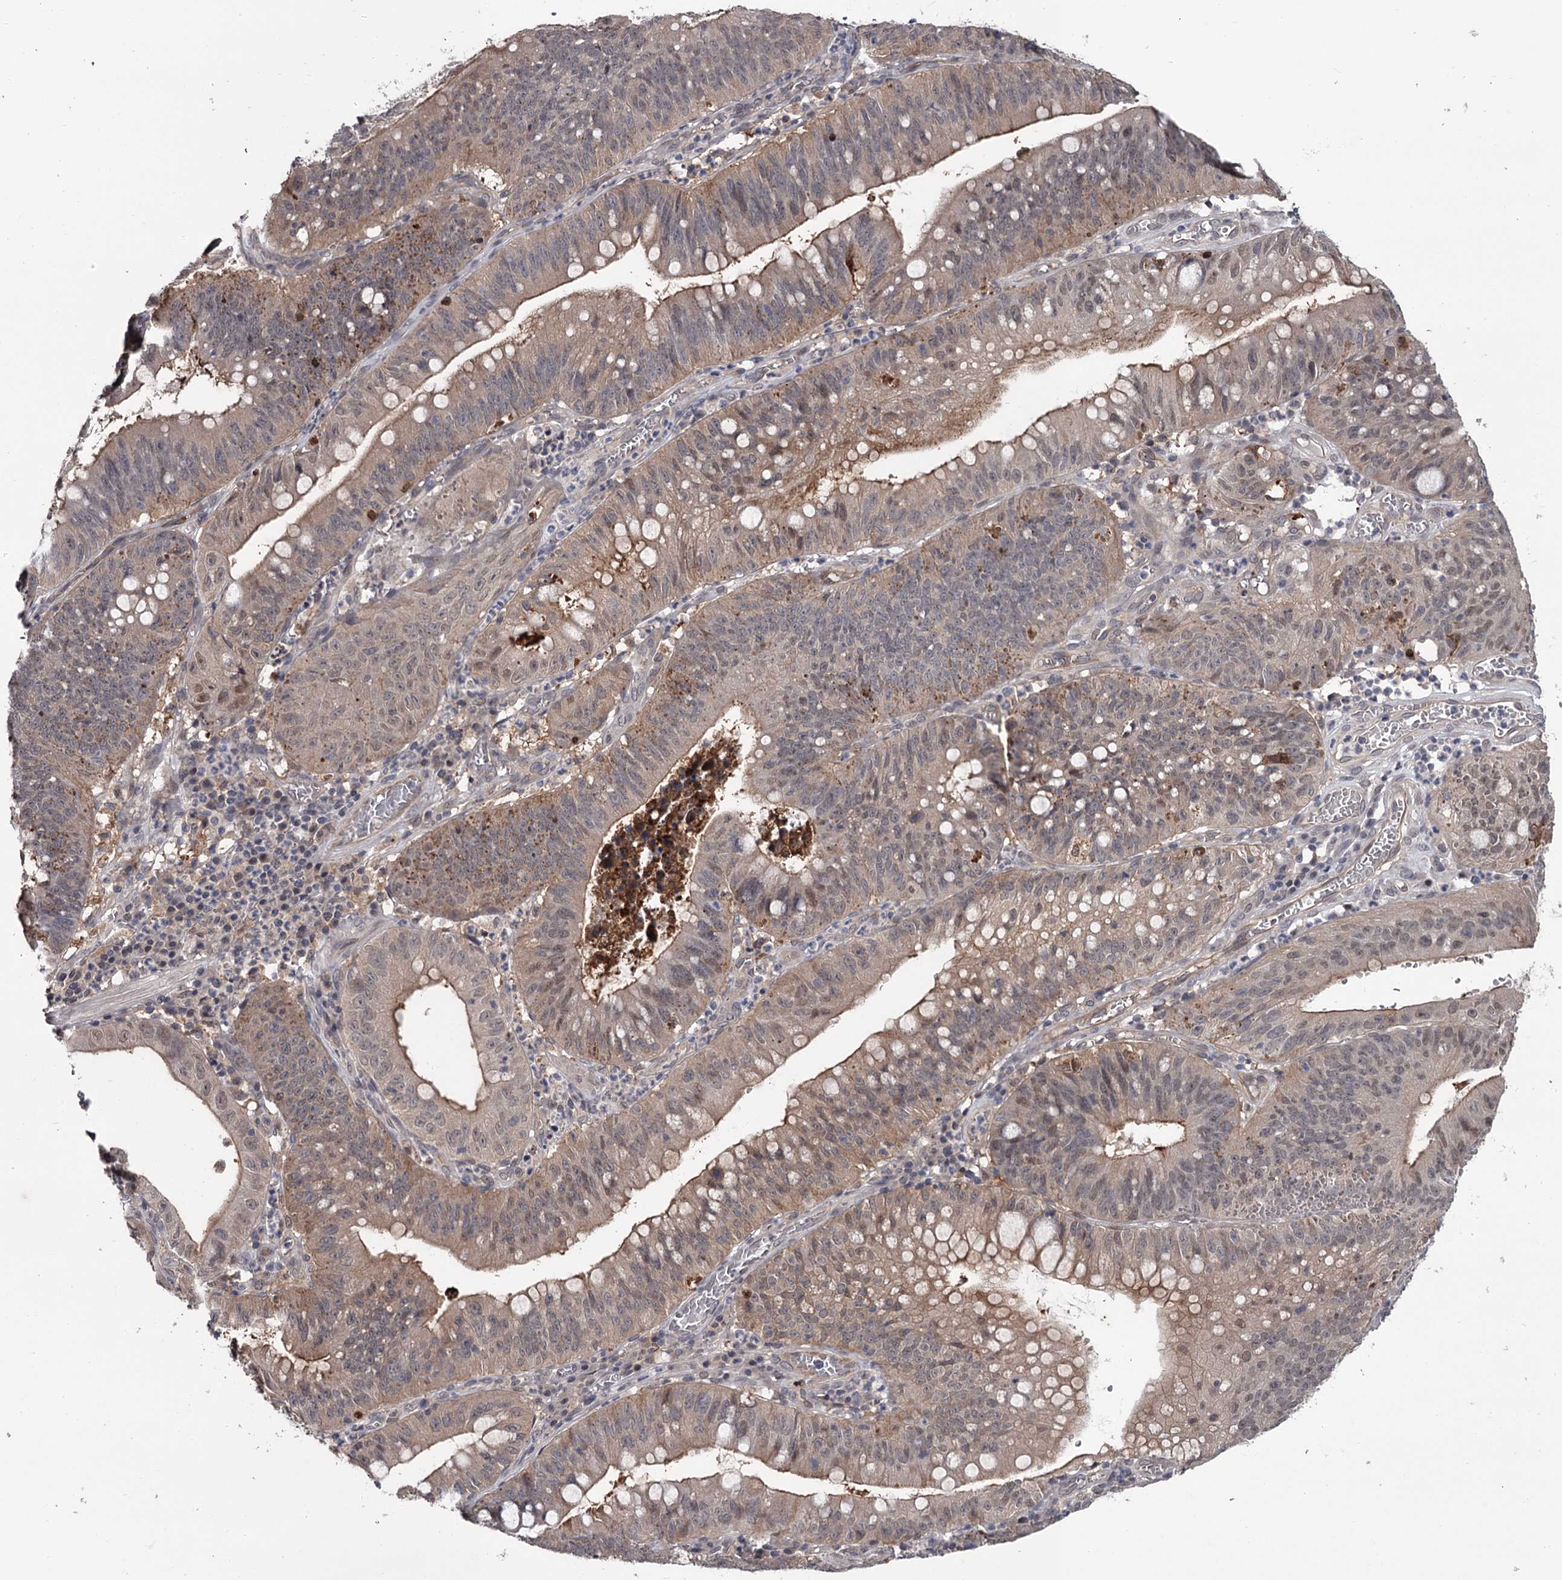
{"staining": {"intensity": "weak", "quantity": "25%-75%", "location": "cytoplasmic/membranous,nuclear"}, "tissue": "stomach cancer", "cell_type": "Tumor cells", "image_type": "cancer", "snomed": [{"axis": "morphology", "description": "Adenocarcinoma, NOS"}, {"axis": "topography", "description": "Stomach"}], "caption": "This is an image of IHC staining of stomach cancer, which shows weak expression in the cytoplasmic/membranous and nuclear of tumor cells.", "gene": "DAO", "patient": {"sex": "male", "age": 59}}